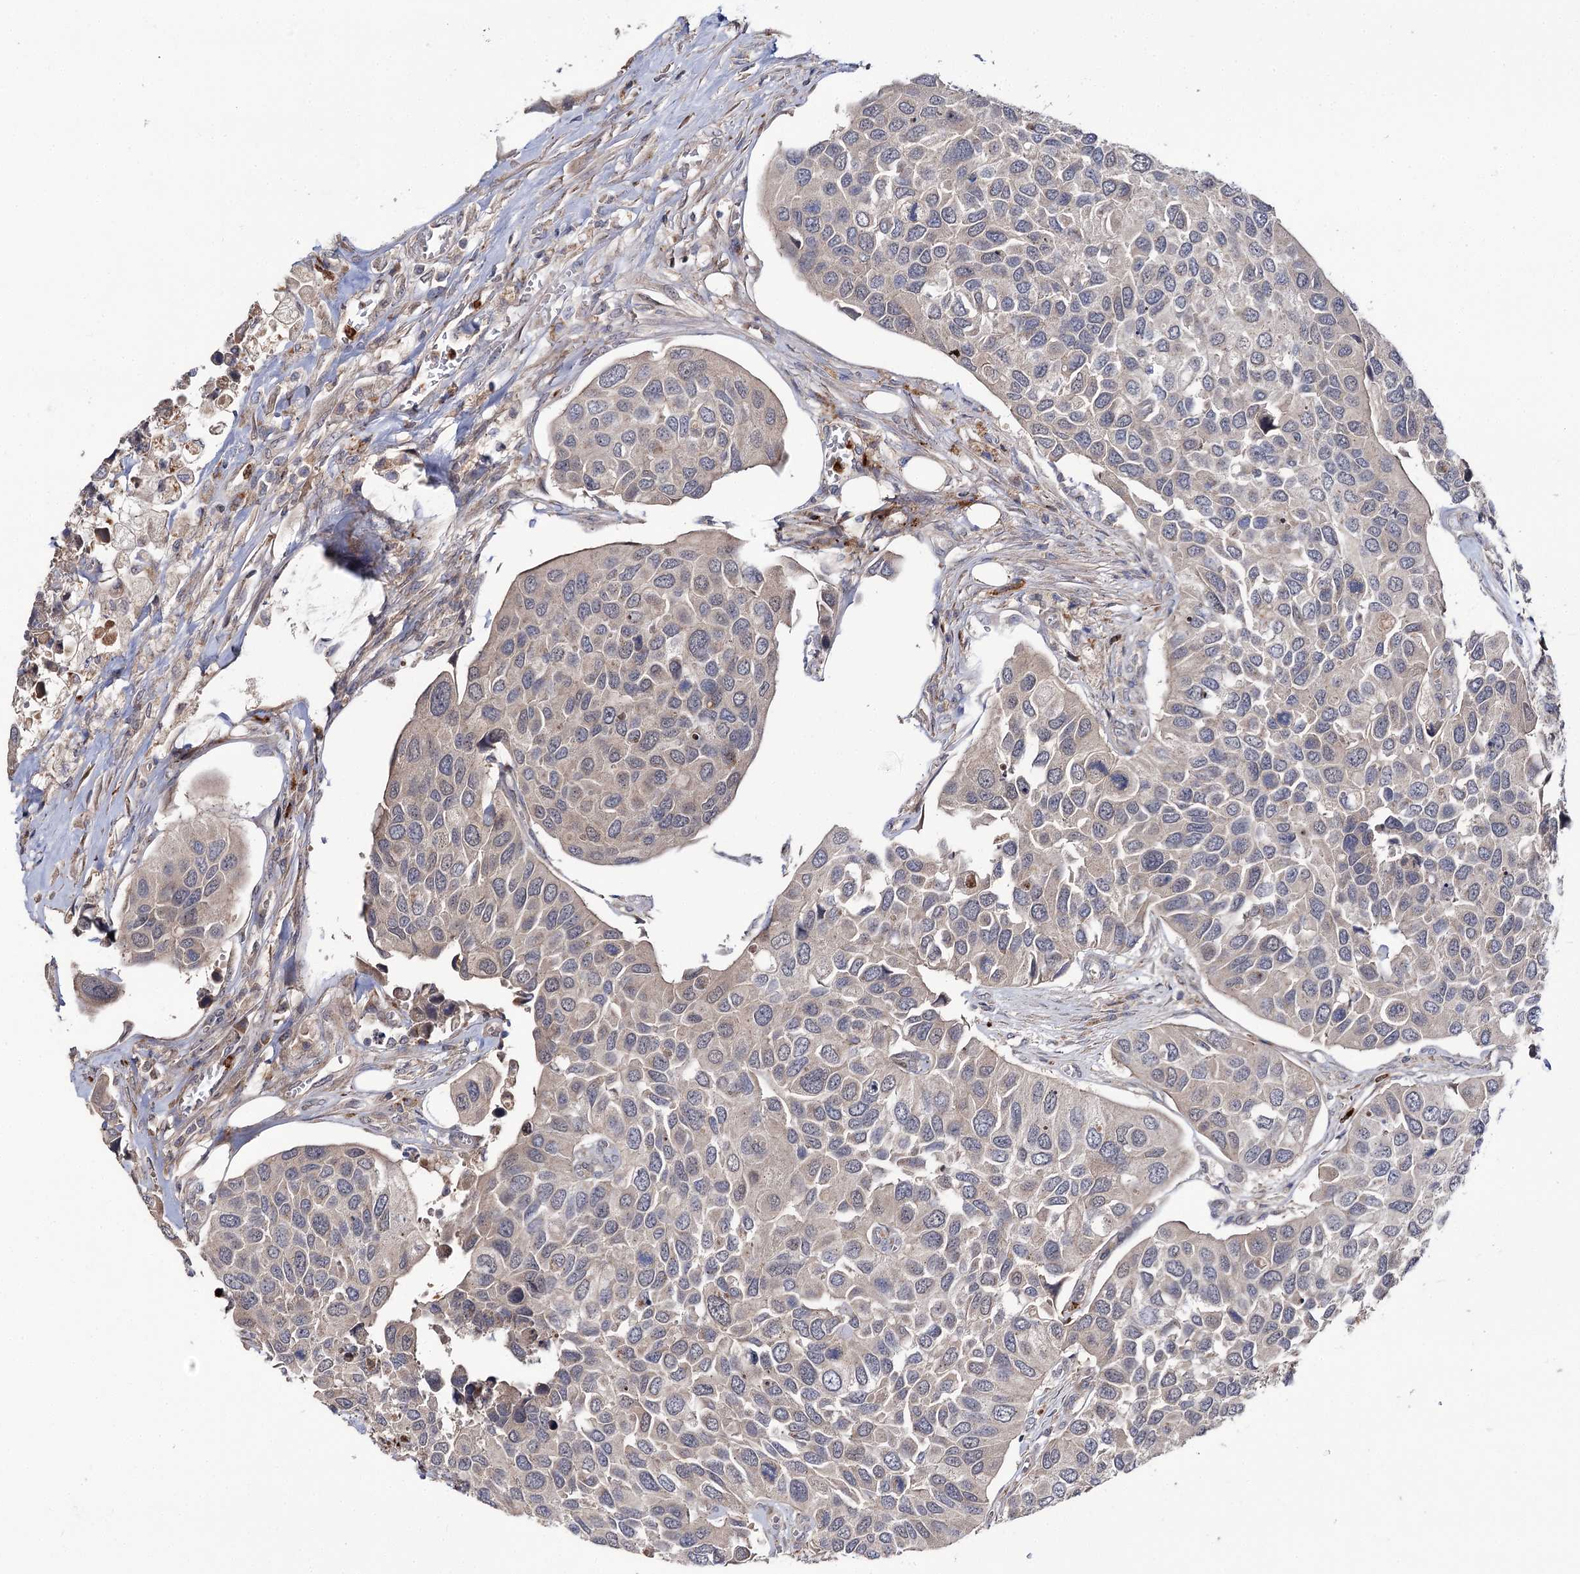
{"staining": {"intensity": "negative", "quantity": "none", "location": "none"}, "tissue": "urothelial cancer", "cell_type": "Tumor cells", "image_type": "cancer", "snomed": [{"axis": "morphology", "description": "Urothelial carcinoma, High grade"}, {"axis": "topography", "description": "Urinary bladder"}], "caption": "Immunohistochemical staining of urothelial cancer reveals no significant positivity in tumor cells.", "gene": "MINDY3", "patient": {"sex": "male", "age": 74}}